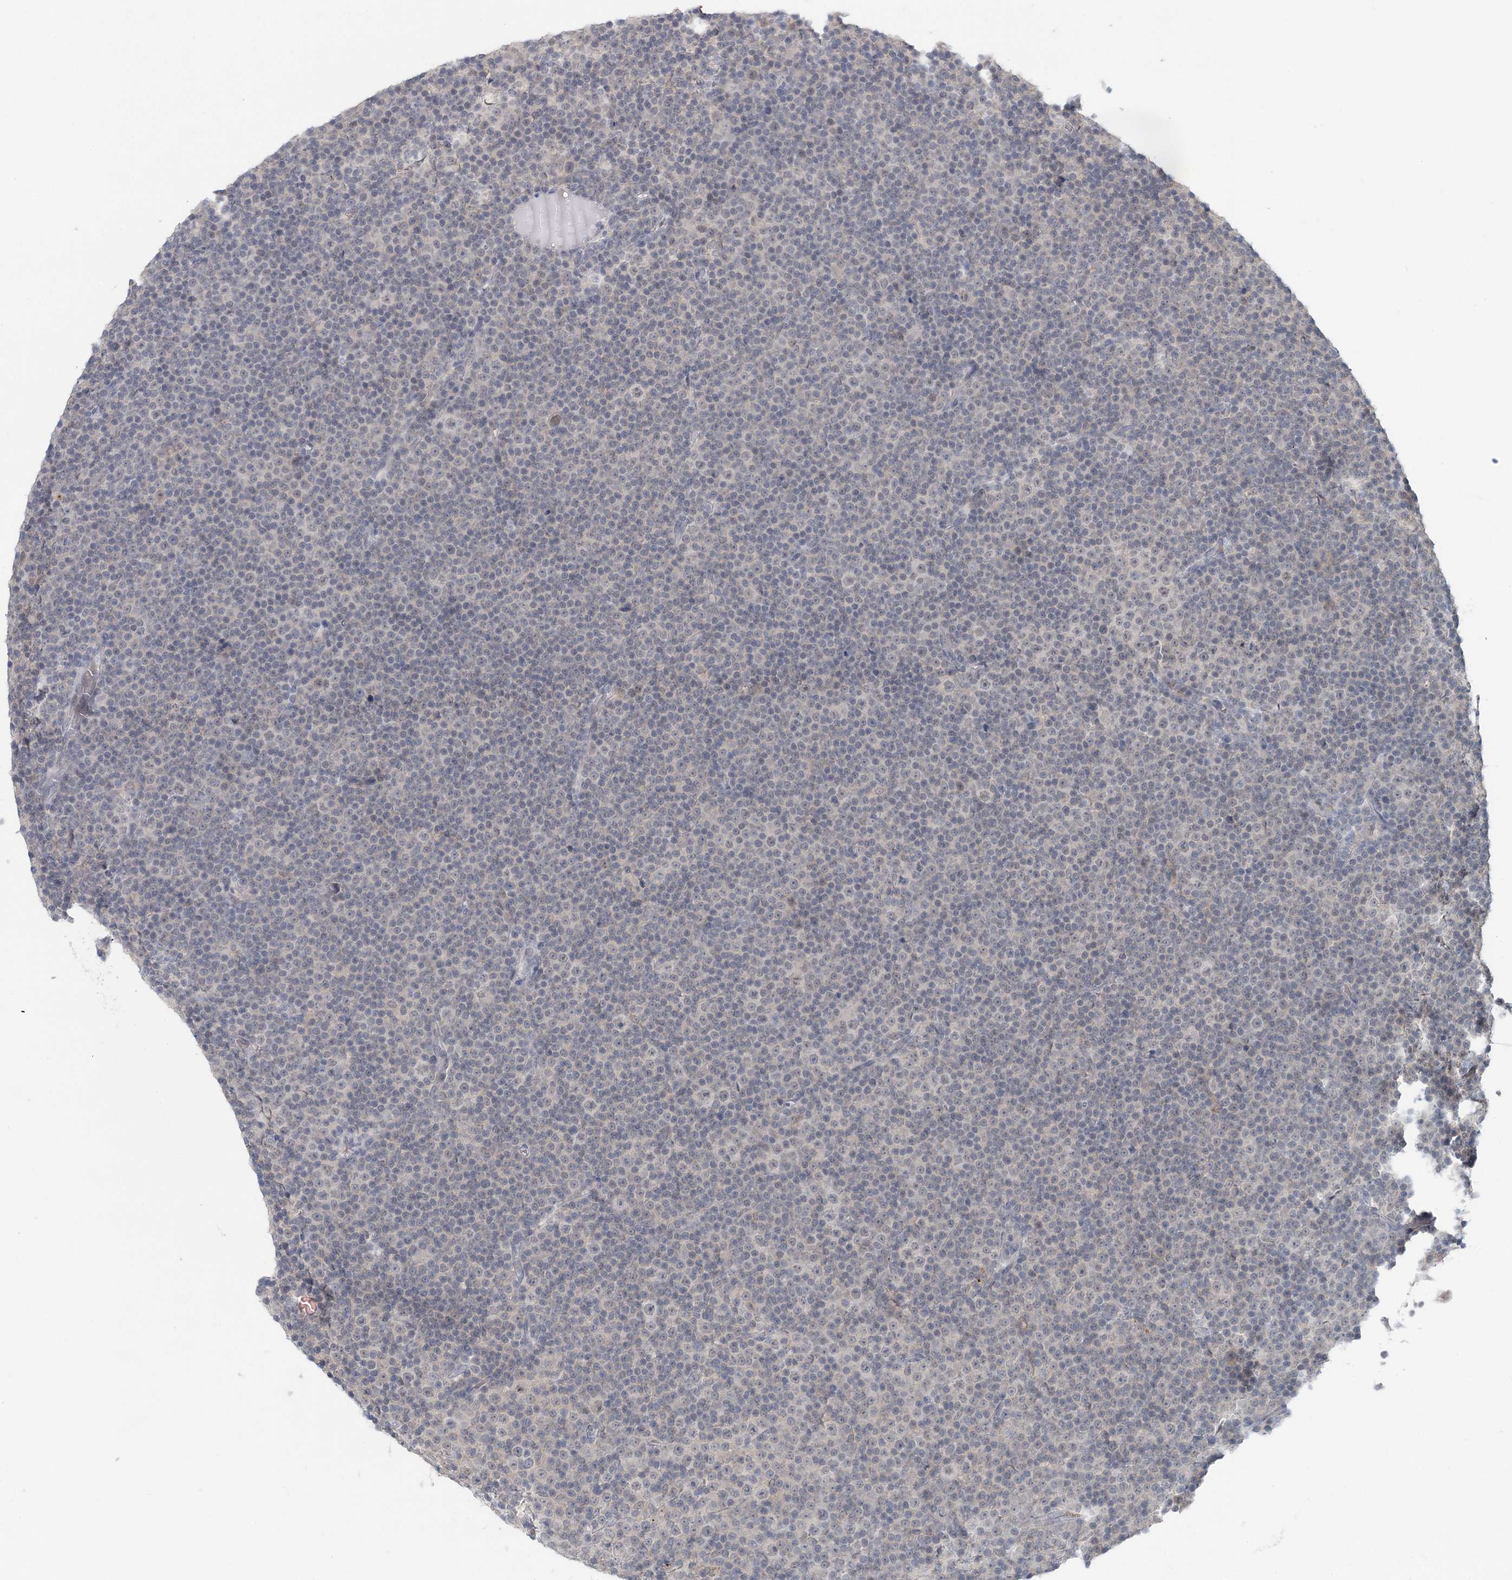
{"staining": {"intensity": "negative", "quantity": "none", "location": "none"}, "tissue": "lymphoma", "cell_type": "Tumor cells", "image_type": "cancer", "snomed": [{"axis": "morphology", "description": "Malignant lymphoma, non-Hodgkin's type, Low grade"}, {"axis": "topography", "description": "Lymph node"}], "caption": "High power microscopy image of an immunohistochemistry (IHC) histopathology image of lymphoma, revealing no significant staining in tumor cells.", "gene": "FBXO7", "patient": {"sex": "female", "age": 67}}